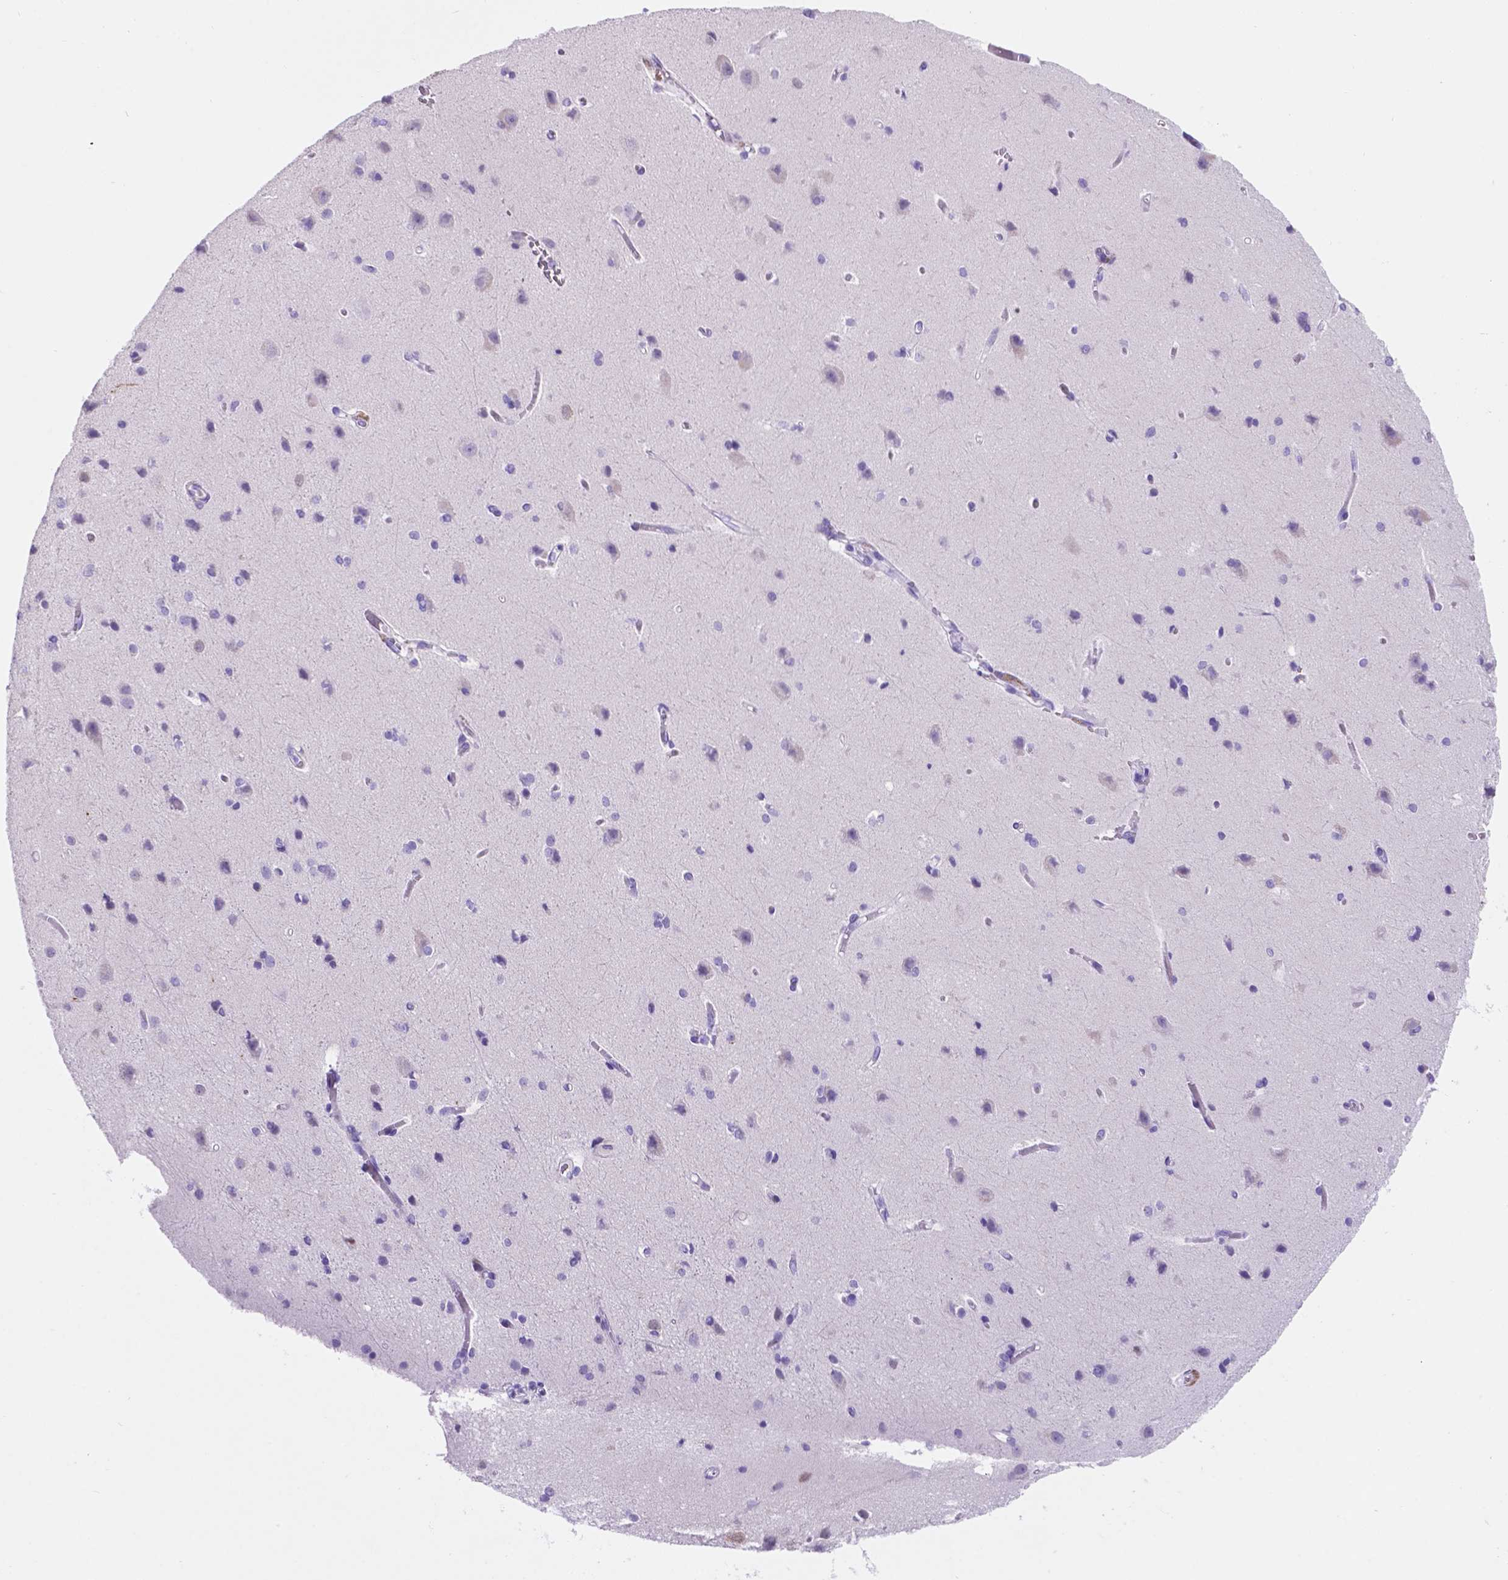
{"staining": {"intensity": "negative", "quantity": "none", "location": "none"}, "tissue": "cerebral cortex", "cell_type": "Endothelial cells", "image_type": "normal", "snomed": [{"axis": "morphology", "description": "Normal tissue, NOS"}, {"axis": "topography", "description": "Cerebral cortex"}], "caption": "IHC micrograph of benign cerebral cortex stained for a protein (brown), which demonstrates no staining in endothelial cells. Brightfield microscopy of immunohistochemistry (IHC) stained with DAB (brown) and hematoxylin (blue), captured at high magnification.", "gene": "C17orf107", "patient": {"sex": "male", "age": 37}}